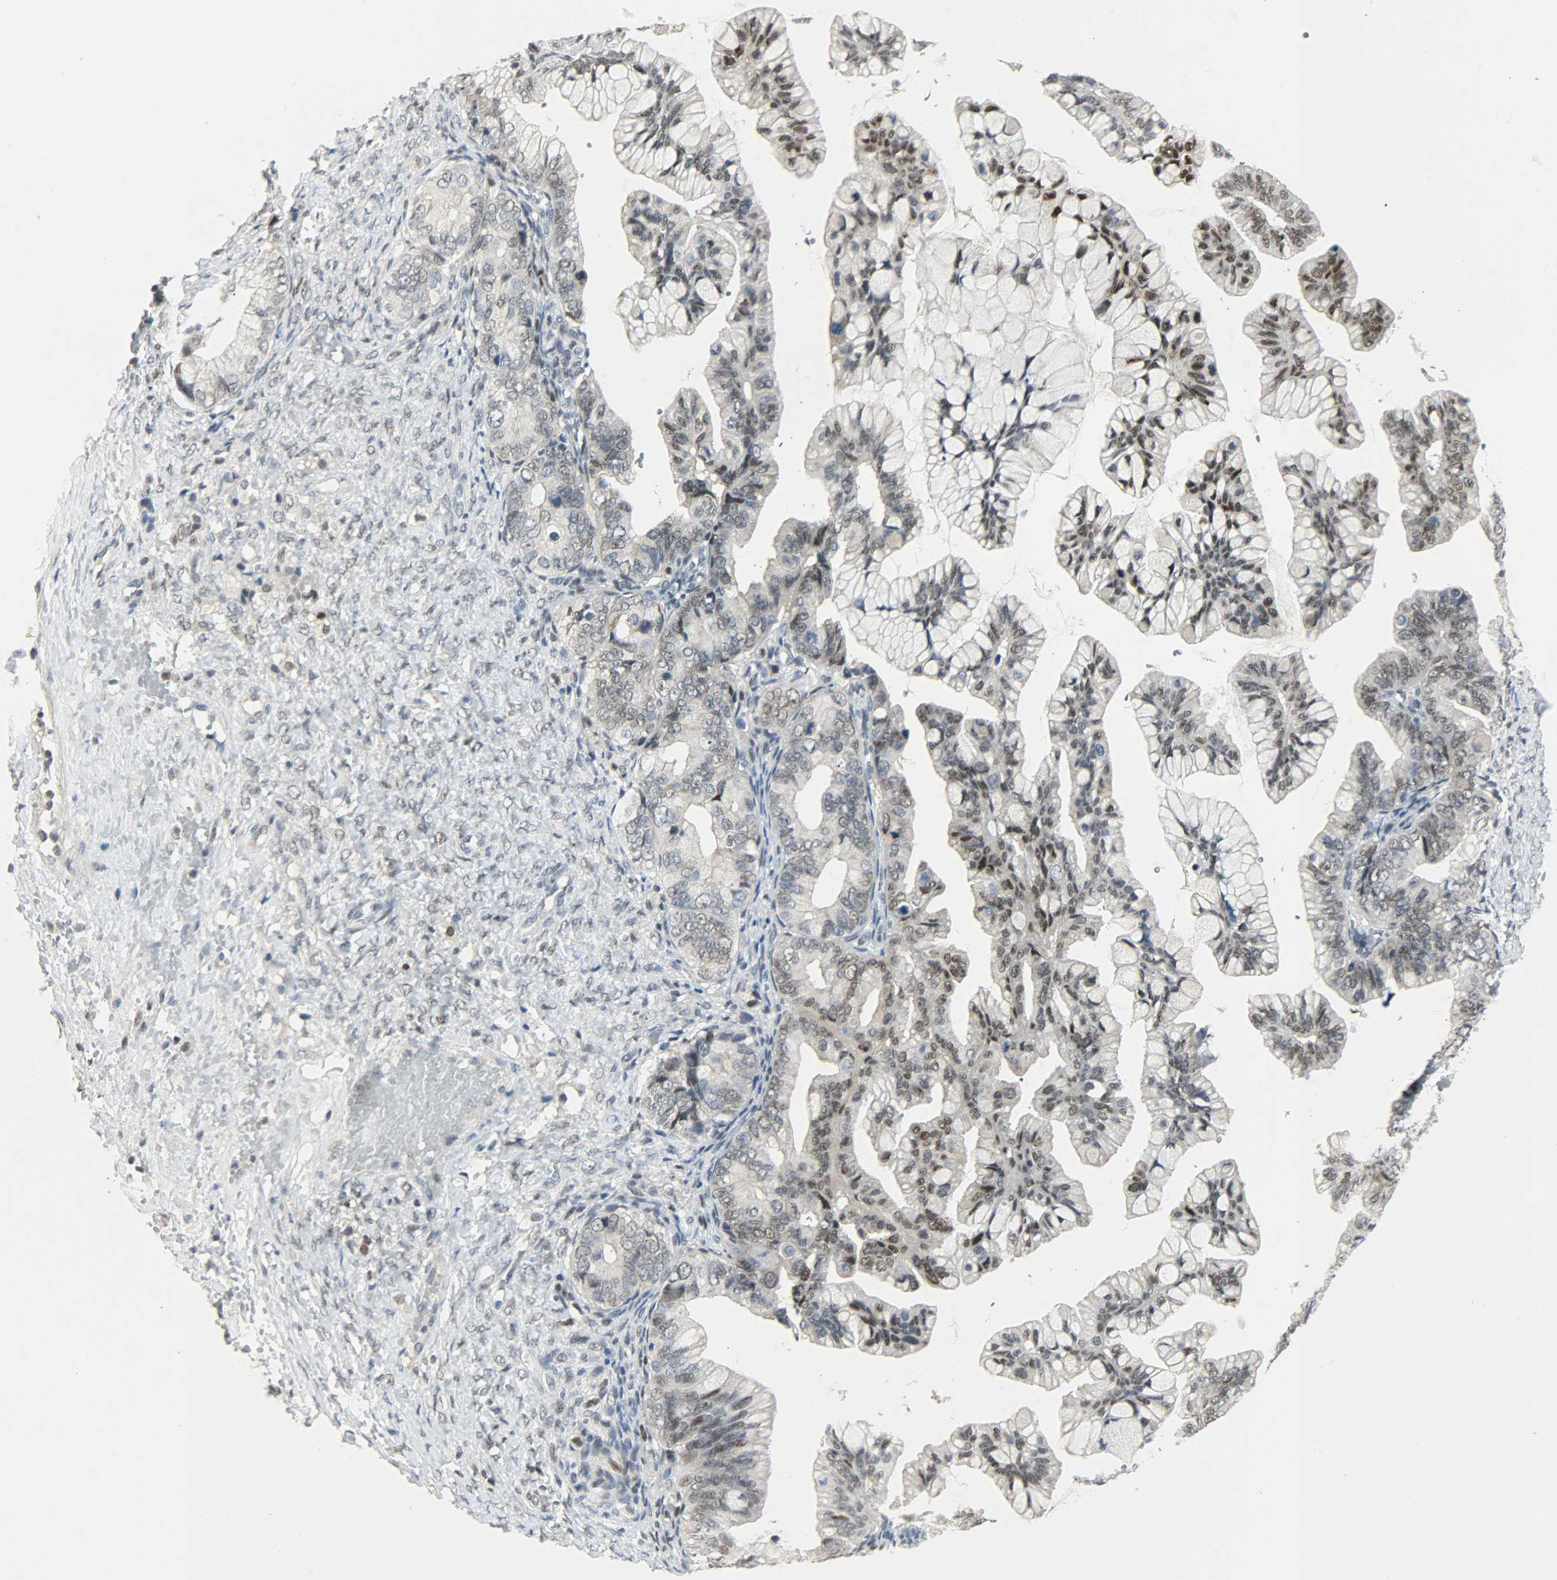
{"staining": {"intensity": "moderate", "quantity": "25%-75%", "location": "cytoplasmic/membranous,nuclear"}, "tissue": "ovarian cancer", "cell_type": "Tumor cells", "image_type": "cancer", "snomed": [{"axis": "morphology", "description": "Cystadenocarcinoma, mucinous, NOS"}, {"axis": "topography", "description": "Ovary"}], "caption": "A high-resolution photomicrograph shows IHC staining of ovarian mucinous cystadenocarcinoma, which displays moderate cytoplasmic/membranous and nuclear expression in approximately 25%-75% of tumor cells.", "gene": "PPARG", "patient": {"sex": "female", "age": 36}}